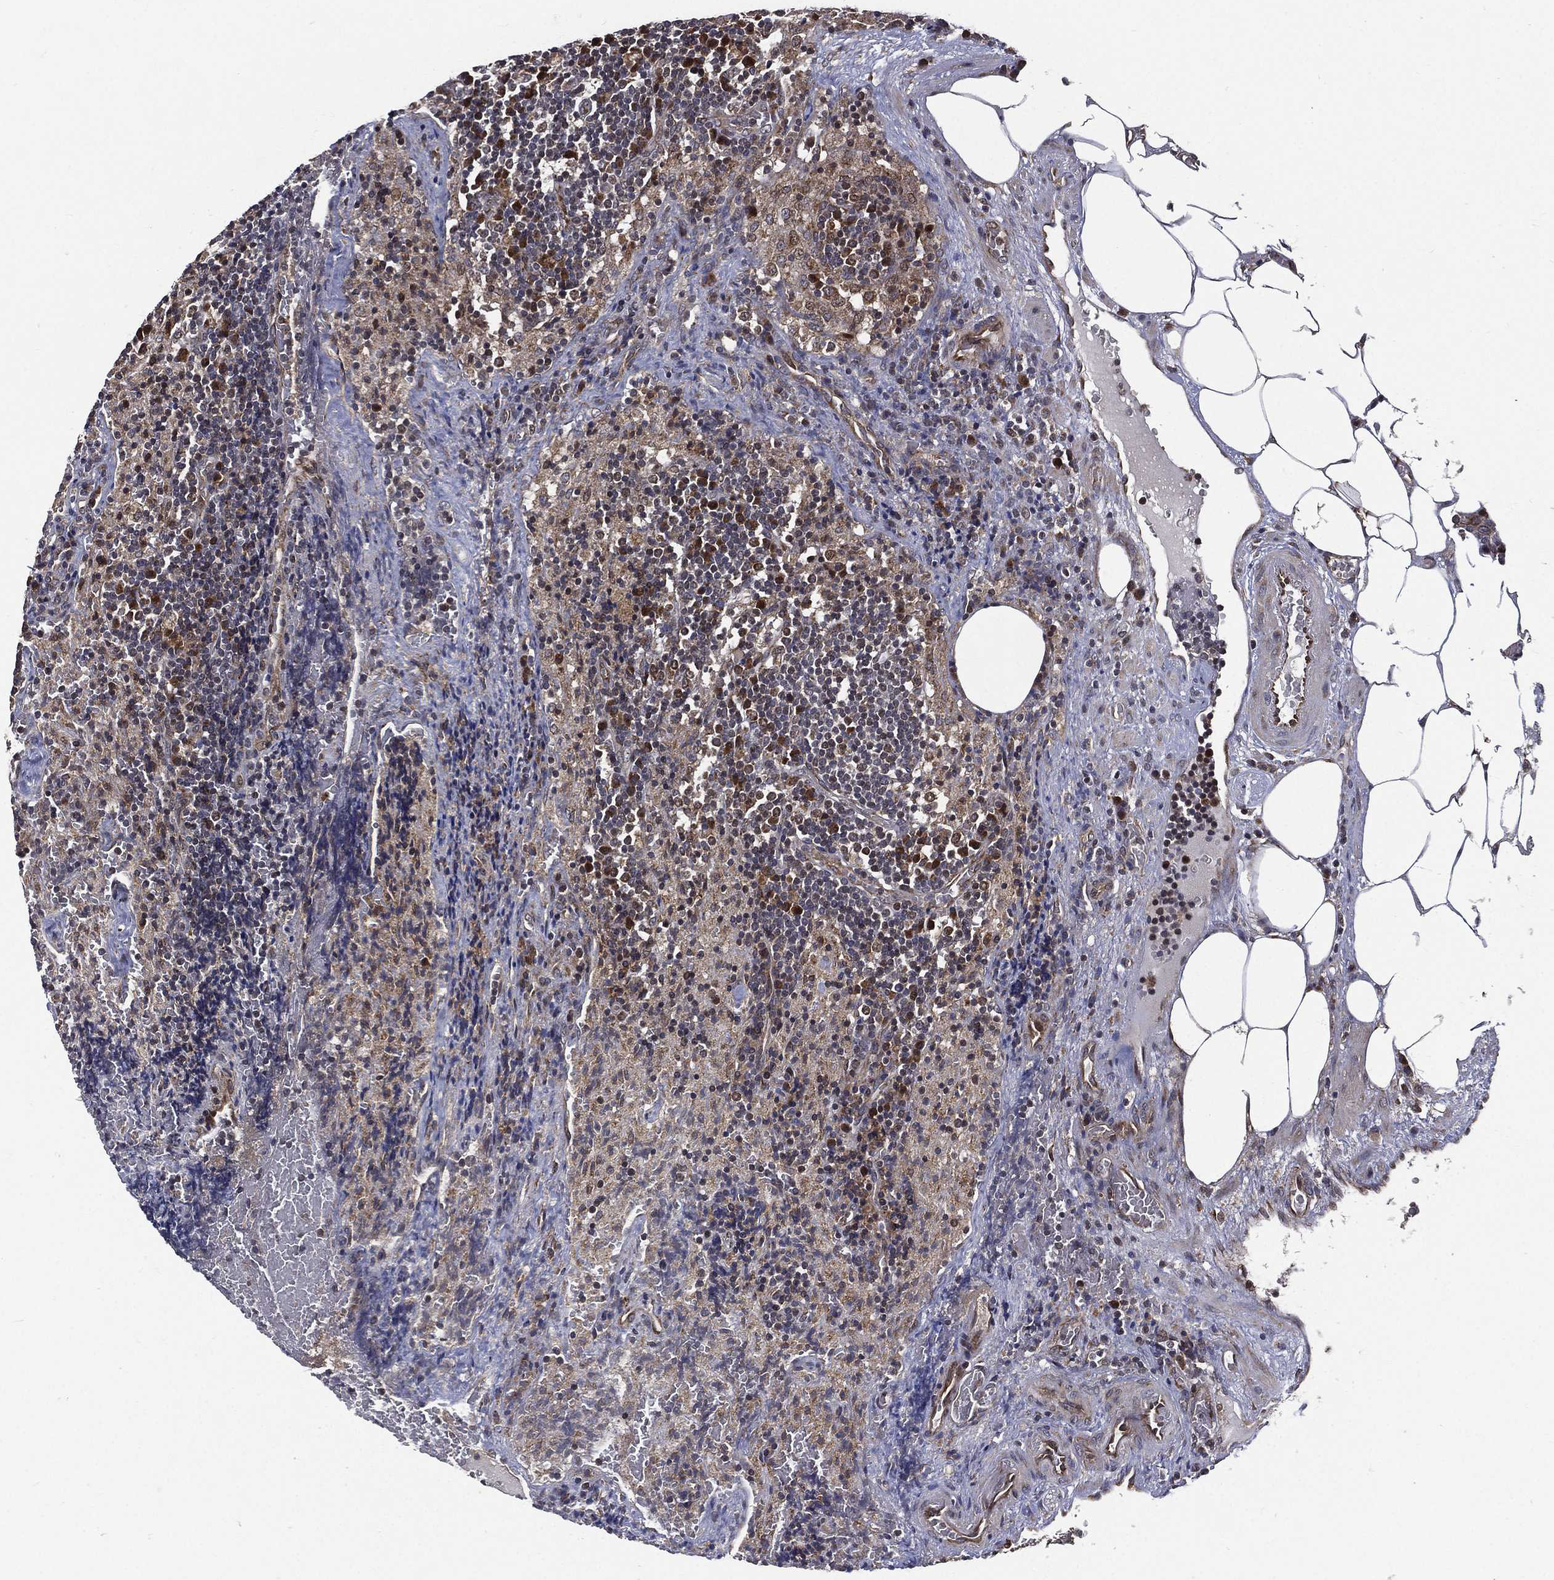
{"staining": {"intensity": "strong", "quantity": "<25%", "location": "nuclear"}, "tissue": "lymph node", "cell_type": "Non-germinal center cells", "image_type": "normal", "snomed": [{"axis": "morphology", "description": "Normal tissue, NOS"}, {"axis": "topography", "description": "Lymph node"}], "caption": "Immunohistochemistry (IHC) (DAB) staining of benign human lymph node displays strong nuclear protein positivity in about <25% of non-germinal center cells.", "gene": "RAB11FIP4", "patient": {"sex": "male", "age": 63}}